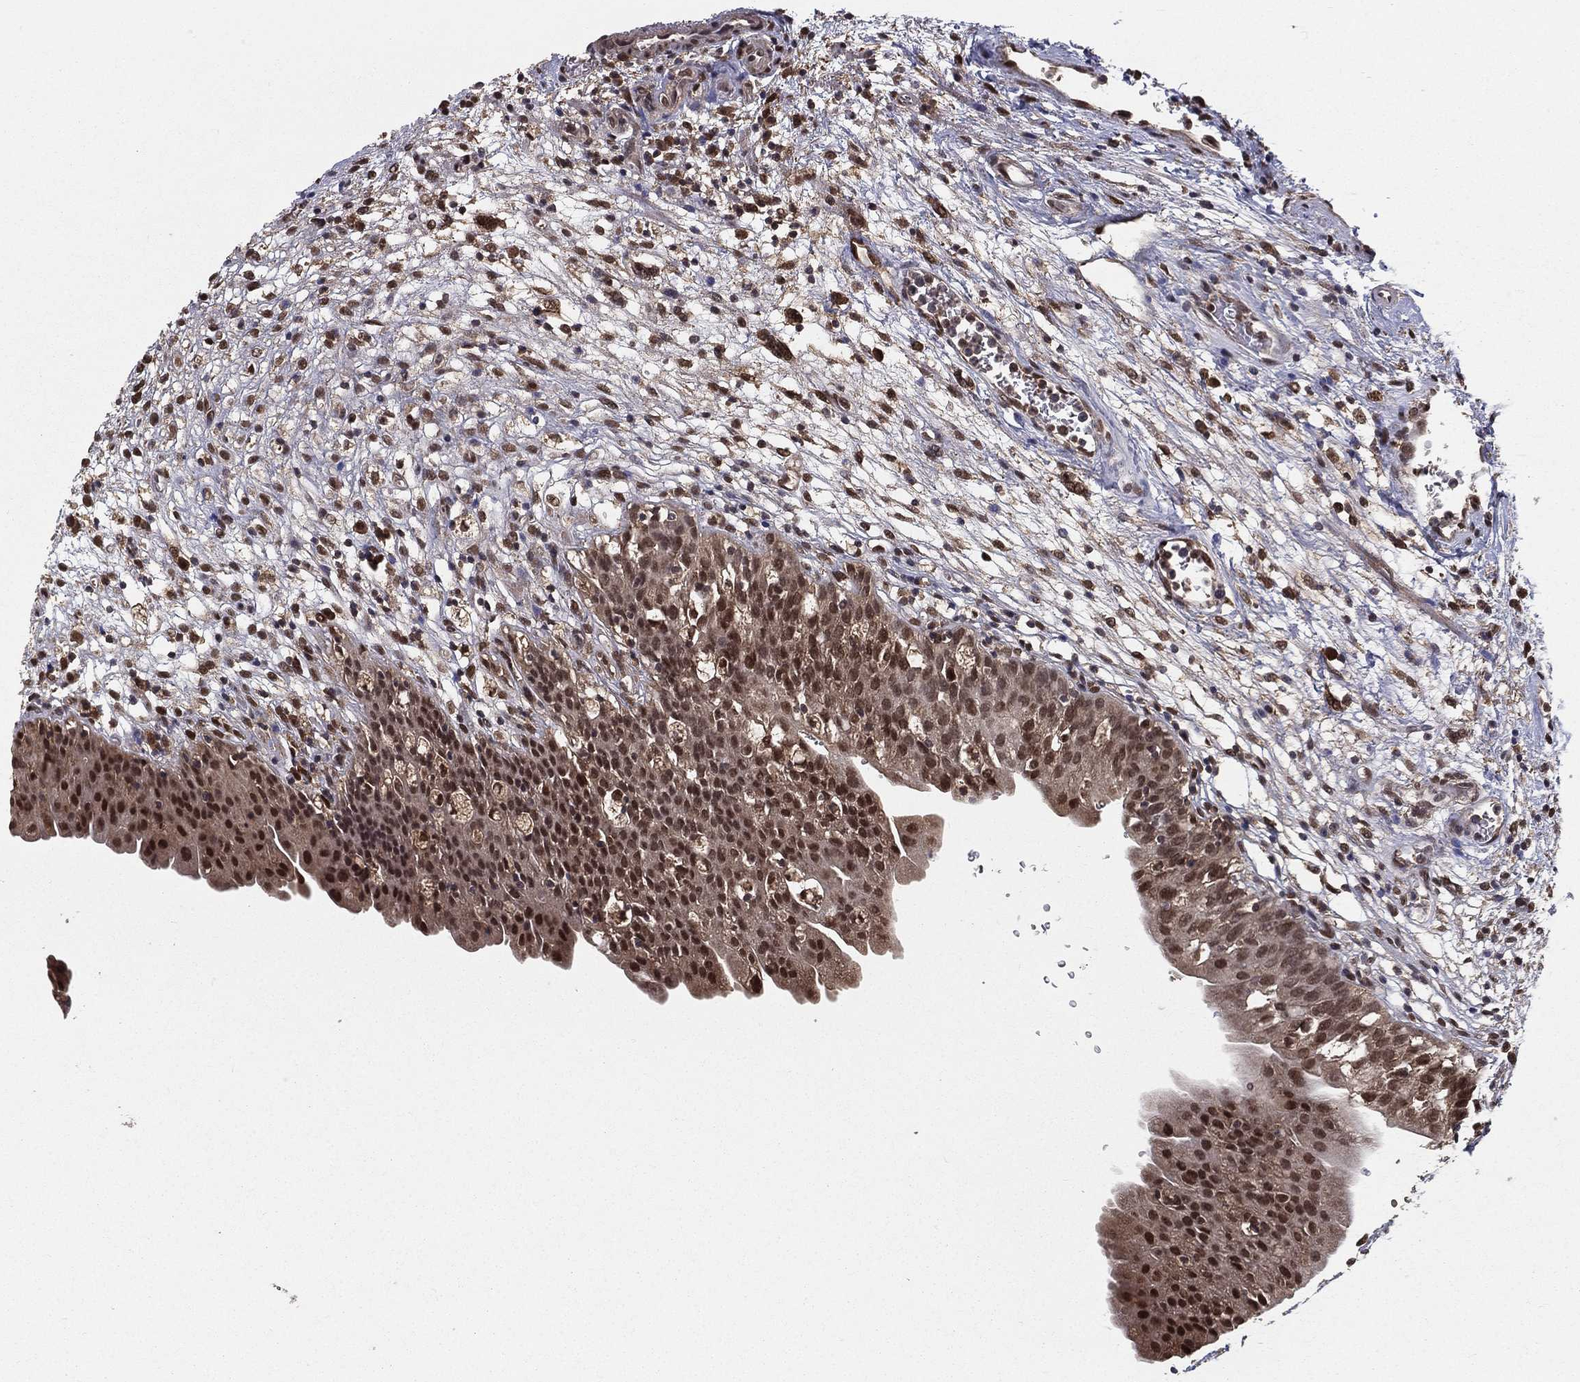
{"staining": {"intensity": "moderate", "quantity": ">75%", "location": "cytoplasmic/membranous,nuclear"}, "tissue": "urinary bladder", "cell_type": "Urothelial cells", "image_type": "normal", "snomed": [{"axis": "morphology", "description": "Normal tissue, NOS"}, {"axis": "topography", "description": "Urinary bladder"}], "caption": "Benign urinary bladder reveals moderate cytoplasmic/membranous,nuclear positivity in approximately >75% of urothelial cells (DAB = brown stain, brightfield microscopy at high magnification)..", "gene": "CARM1", "patient": {"sex": "male", "age": 76}}